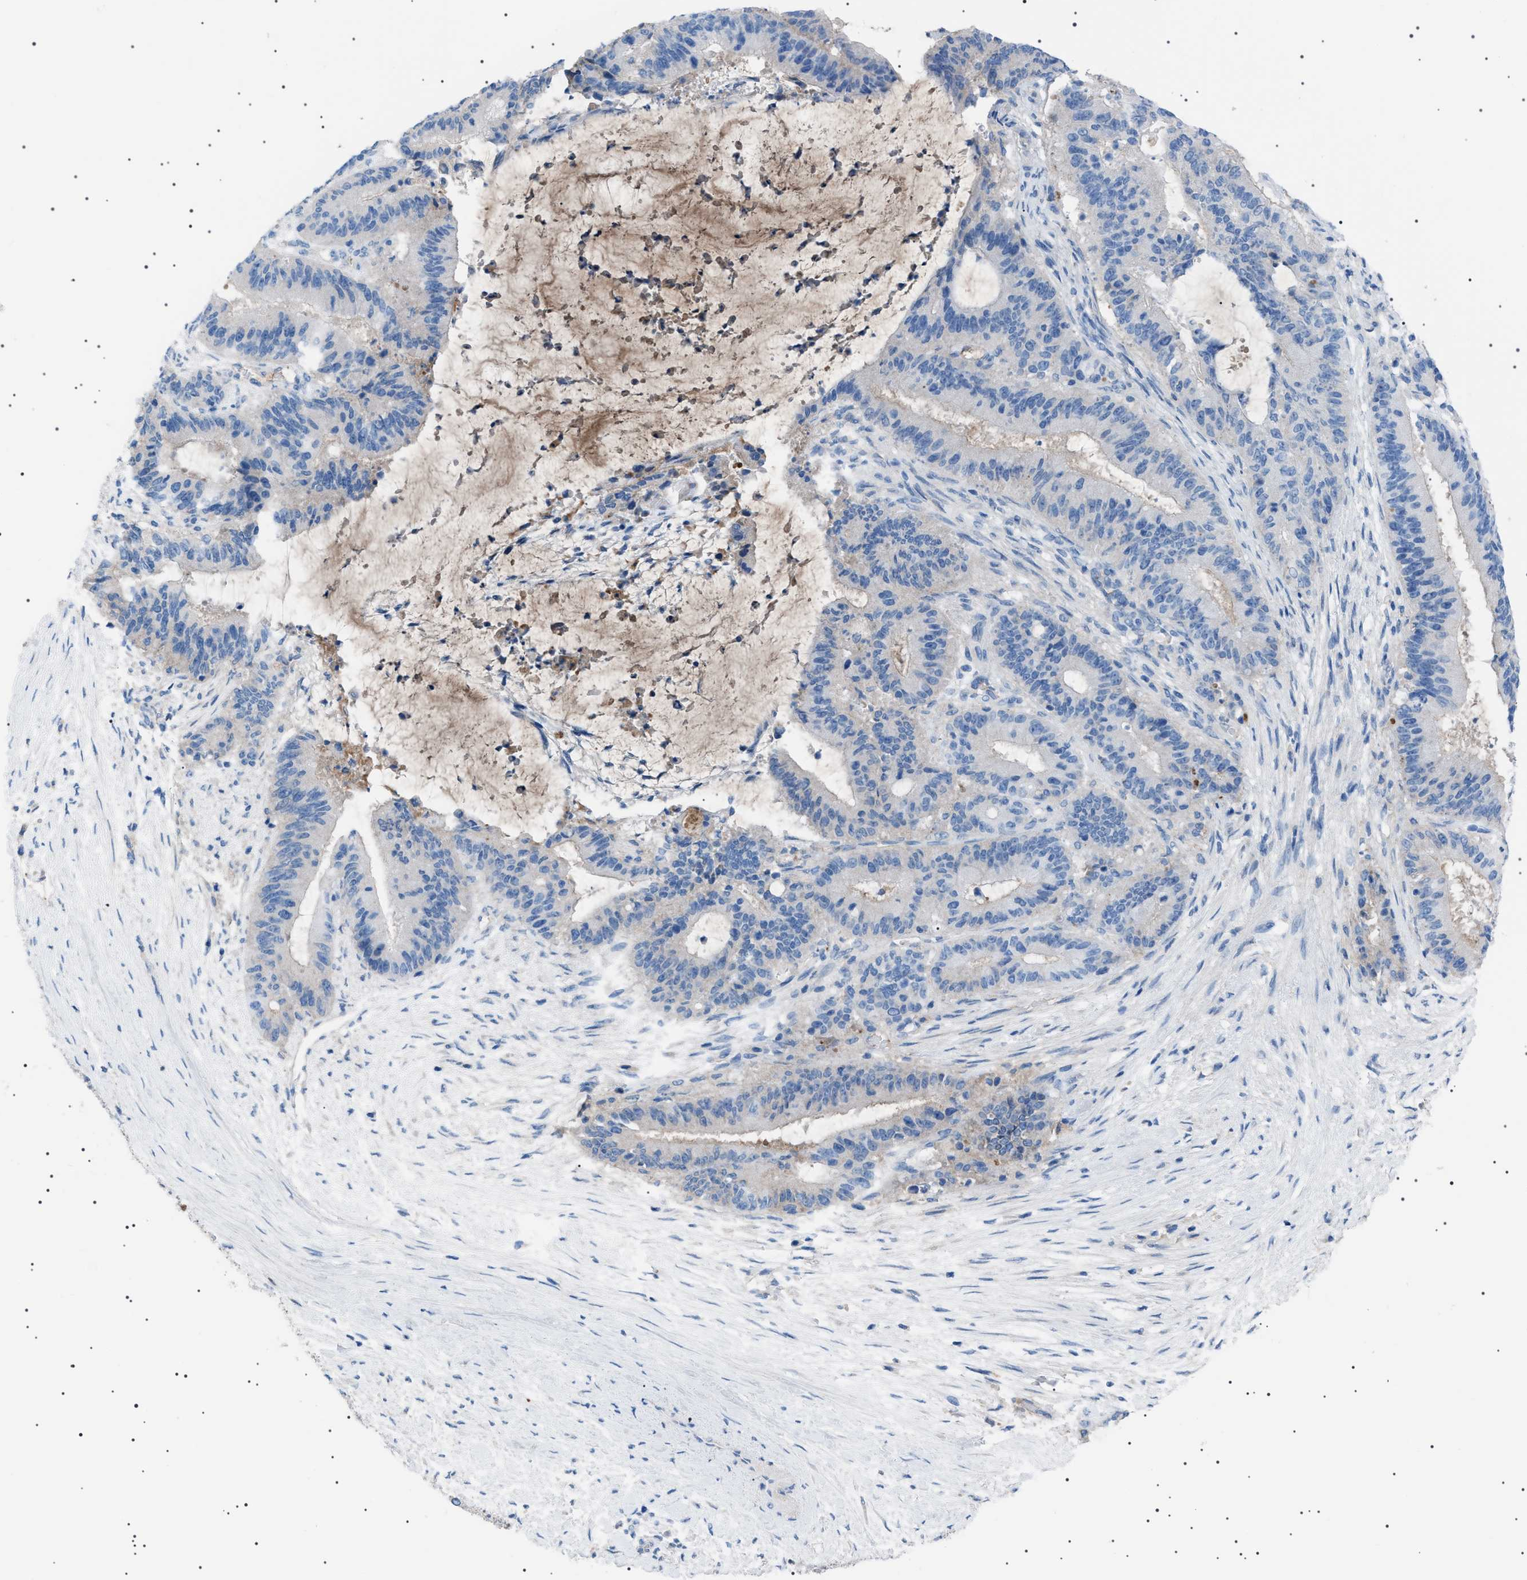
{"staining": {"intensity": "negative", "quantity": "none", "location": "none"}, "tissue": "liver cancer", "cell_type": "Tumor cells", "image_type": "cancer", "snomed": [{"axis": "morphology", "description": "Cholangiocarcinoma"}, {"axis": "topography", "description": "Liver"}], "caption": "Immunohistochemistry image of human liver cancer (cholangiocarcinoma) stained for a protein (brown), which shows no staining in tumor cells.", "gene": "LPA", "patient": {"sex": "female", "age": 73}}